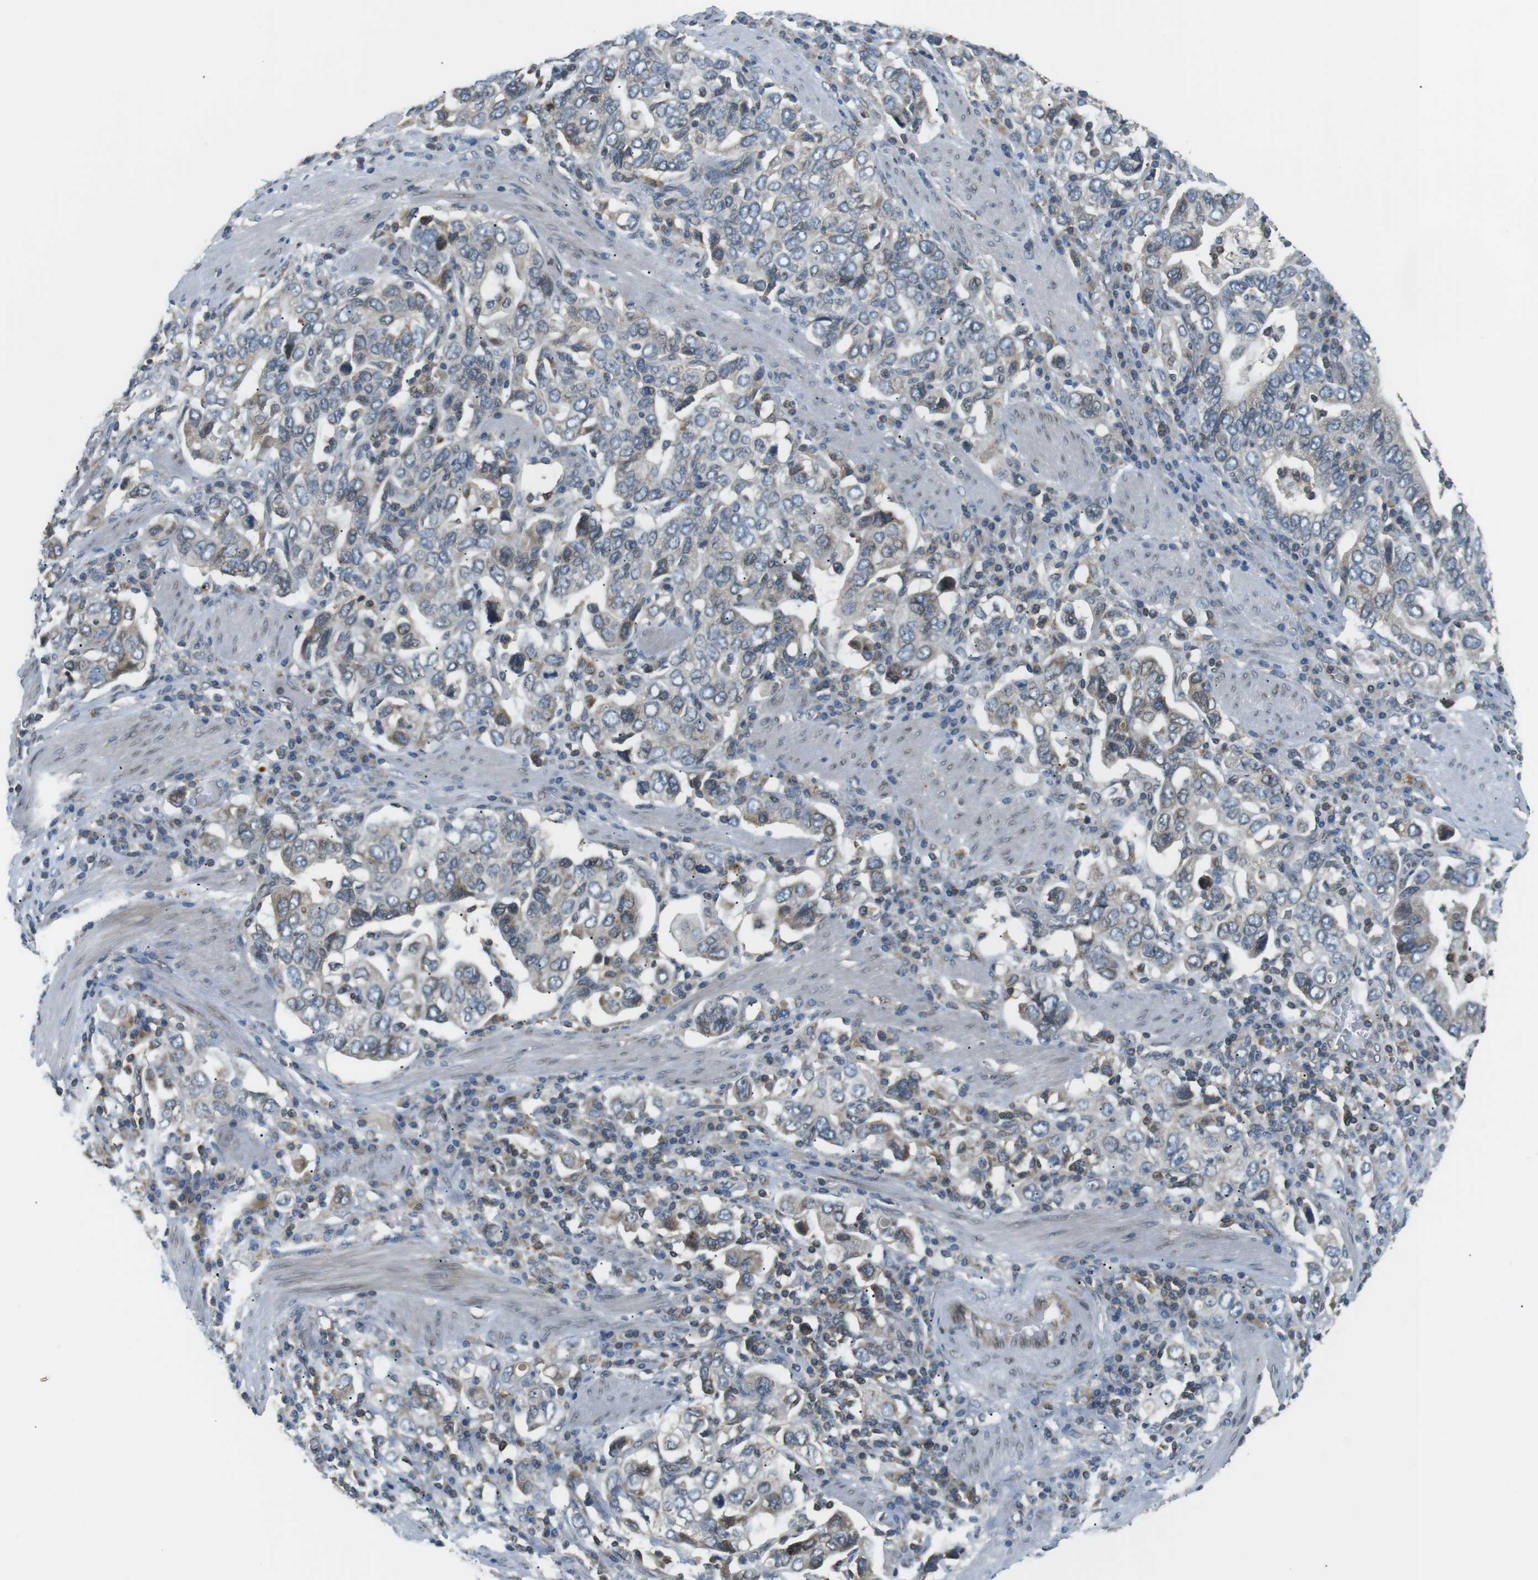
{"staining": {"intensity": "weak", "quantity": "<25%", "location": "cytoplasmic/membranous"}, "tissue": "stomach cancer", "cell_type": "Tumor cells", "image_type": "cancer", "snomed": [{"axis": "morphology", "description": "Adenocarcinoma, NOS"}, {"axis": "topography", "description": "Stomach, upper"}], "caption": "DAB (3,3'-diaminobenzidine) immunohistochemical staining of human adenocarcinoma (stomach) reveals no significant staining in tumor cells.", "gene": "TMX4", "patient": {"sex": "male", "age": 62}}